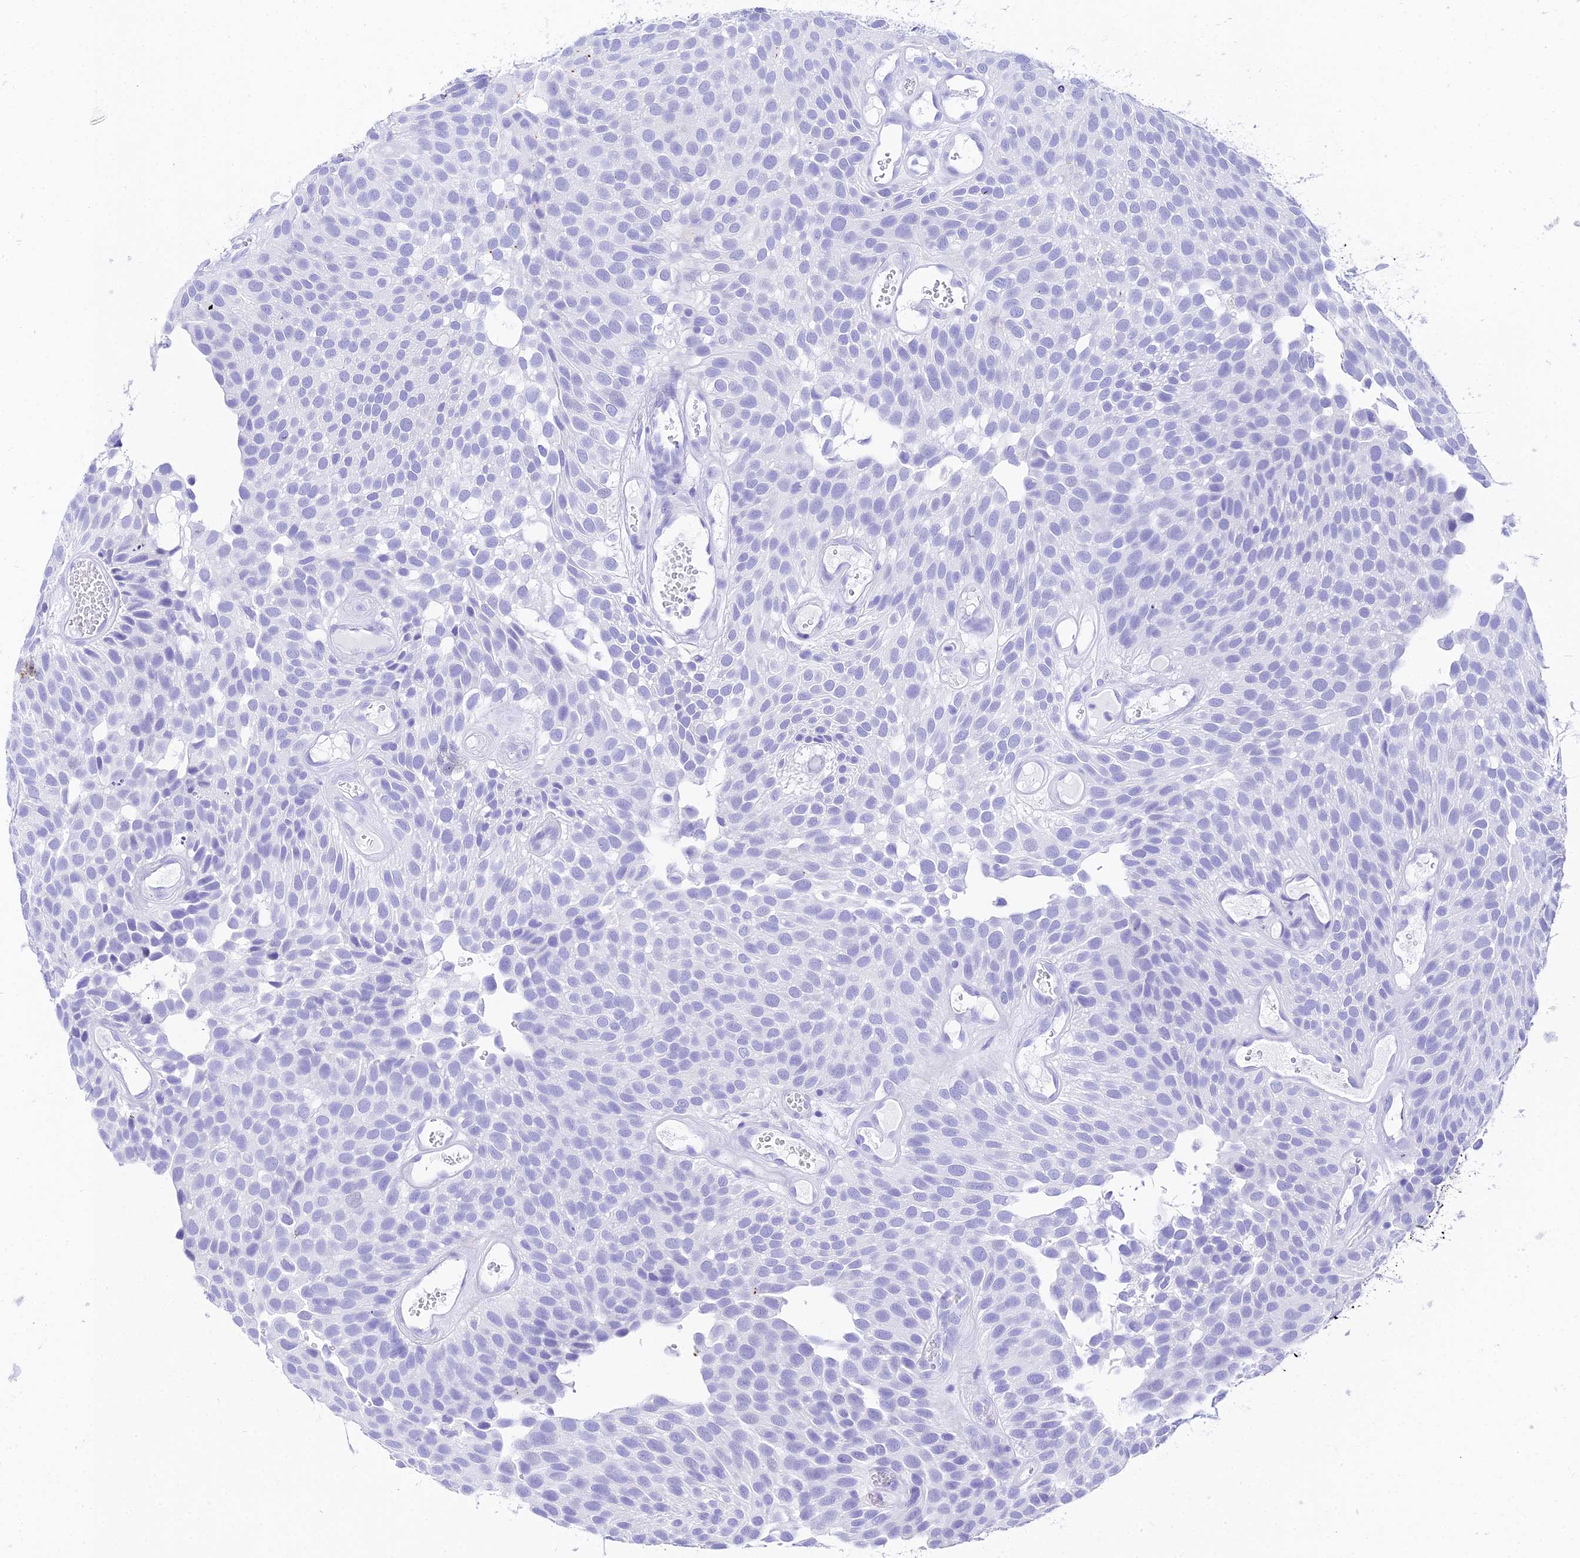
{"staining": {"intensity": "negative", "quantity": "none", "location": "none"}, "tissue": "urothelial cancer", "cell_type": "Tumor cells", "image_type": "cancer", "snomed": [{"axis": "morphology", "description": "Urothelial carcinoma, Low grade"}, {"axis": "topography", "description": "Urinary bladder"}], "caption": "Immunohistochemistry image of urothelial cancer stained for a protein (brown), which exhibits no staining in tumor cells.", "gene": "TRMT44", "patient": {"sex": "male", "age": 89}}